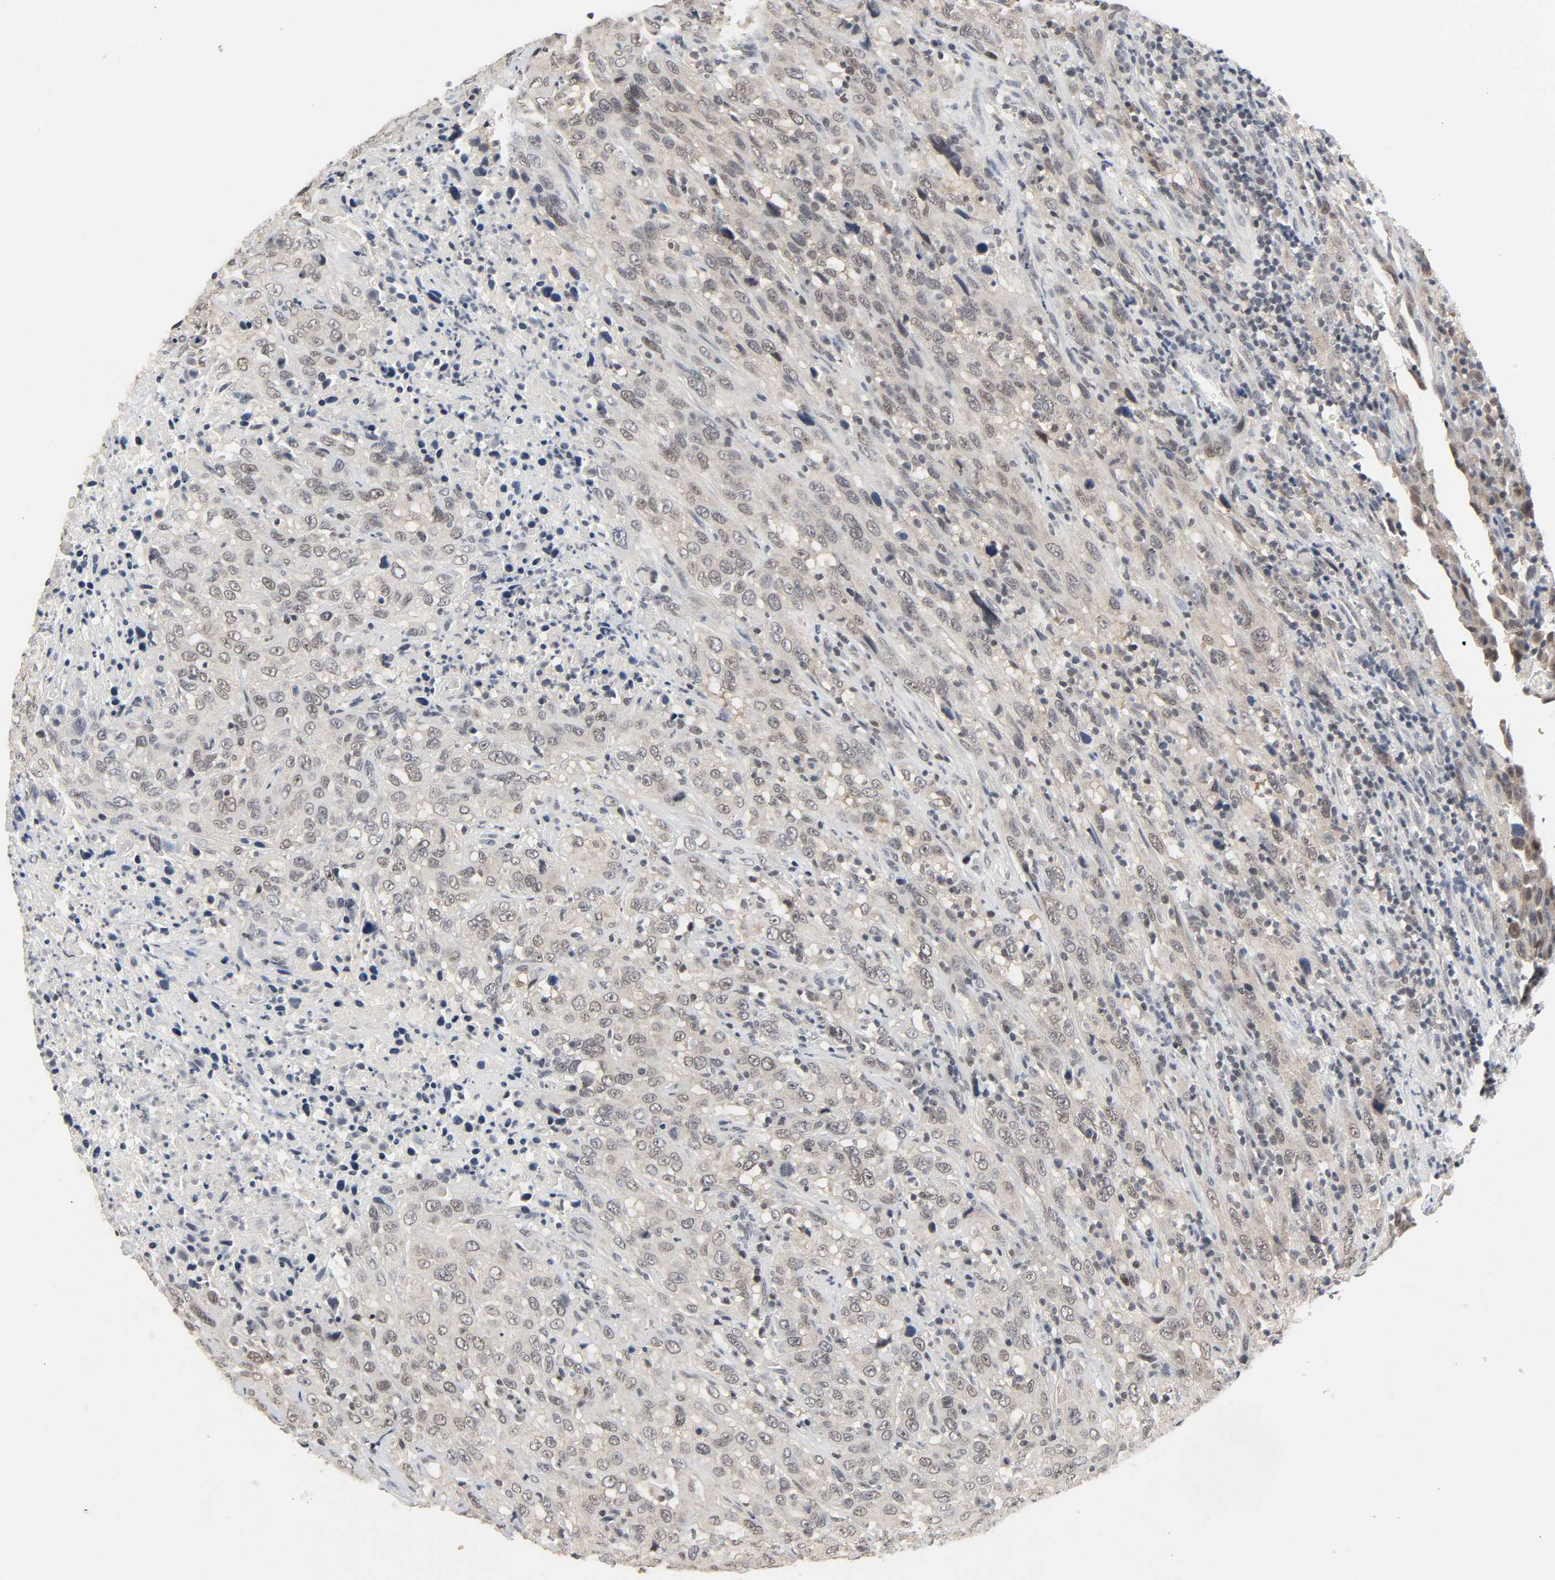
{"staining": {"intensity": "weak", "quantity": "25%-75%", "location": "cytoplasmic/membranous,nuclear"}, "tissue": "urothelial cancer", "cell_type": "Tumor cells", "image_type": "cancer", "snomed": [{"axis": "morphology", "description": "Urothelial carcinoma, High grade"}, {"axis": "topography", "description": "Urinary bladder"}], "caption": "A micrograph showing weak cytoplasmic/membranous and nuclear staining in approximately 25%-75% of tumor cells in urothelial cancer, as visualized by brown immunohistochemical staining.", "gene": "MAPKAPK5", "patient": {"sex": "male", "age": 61}}